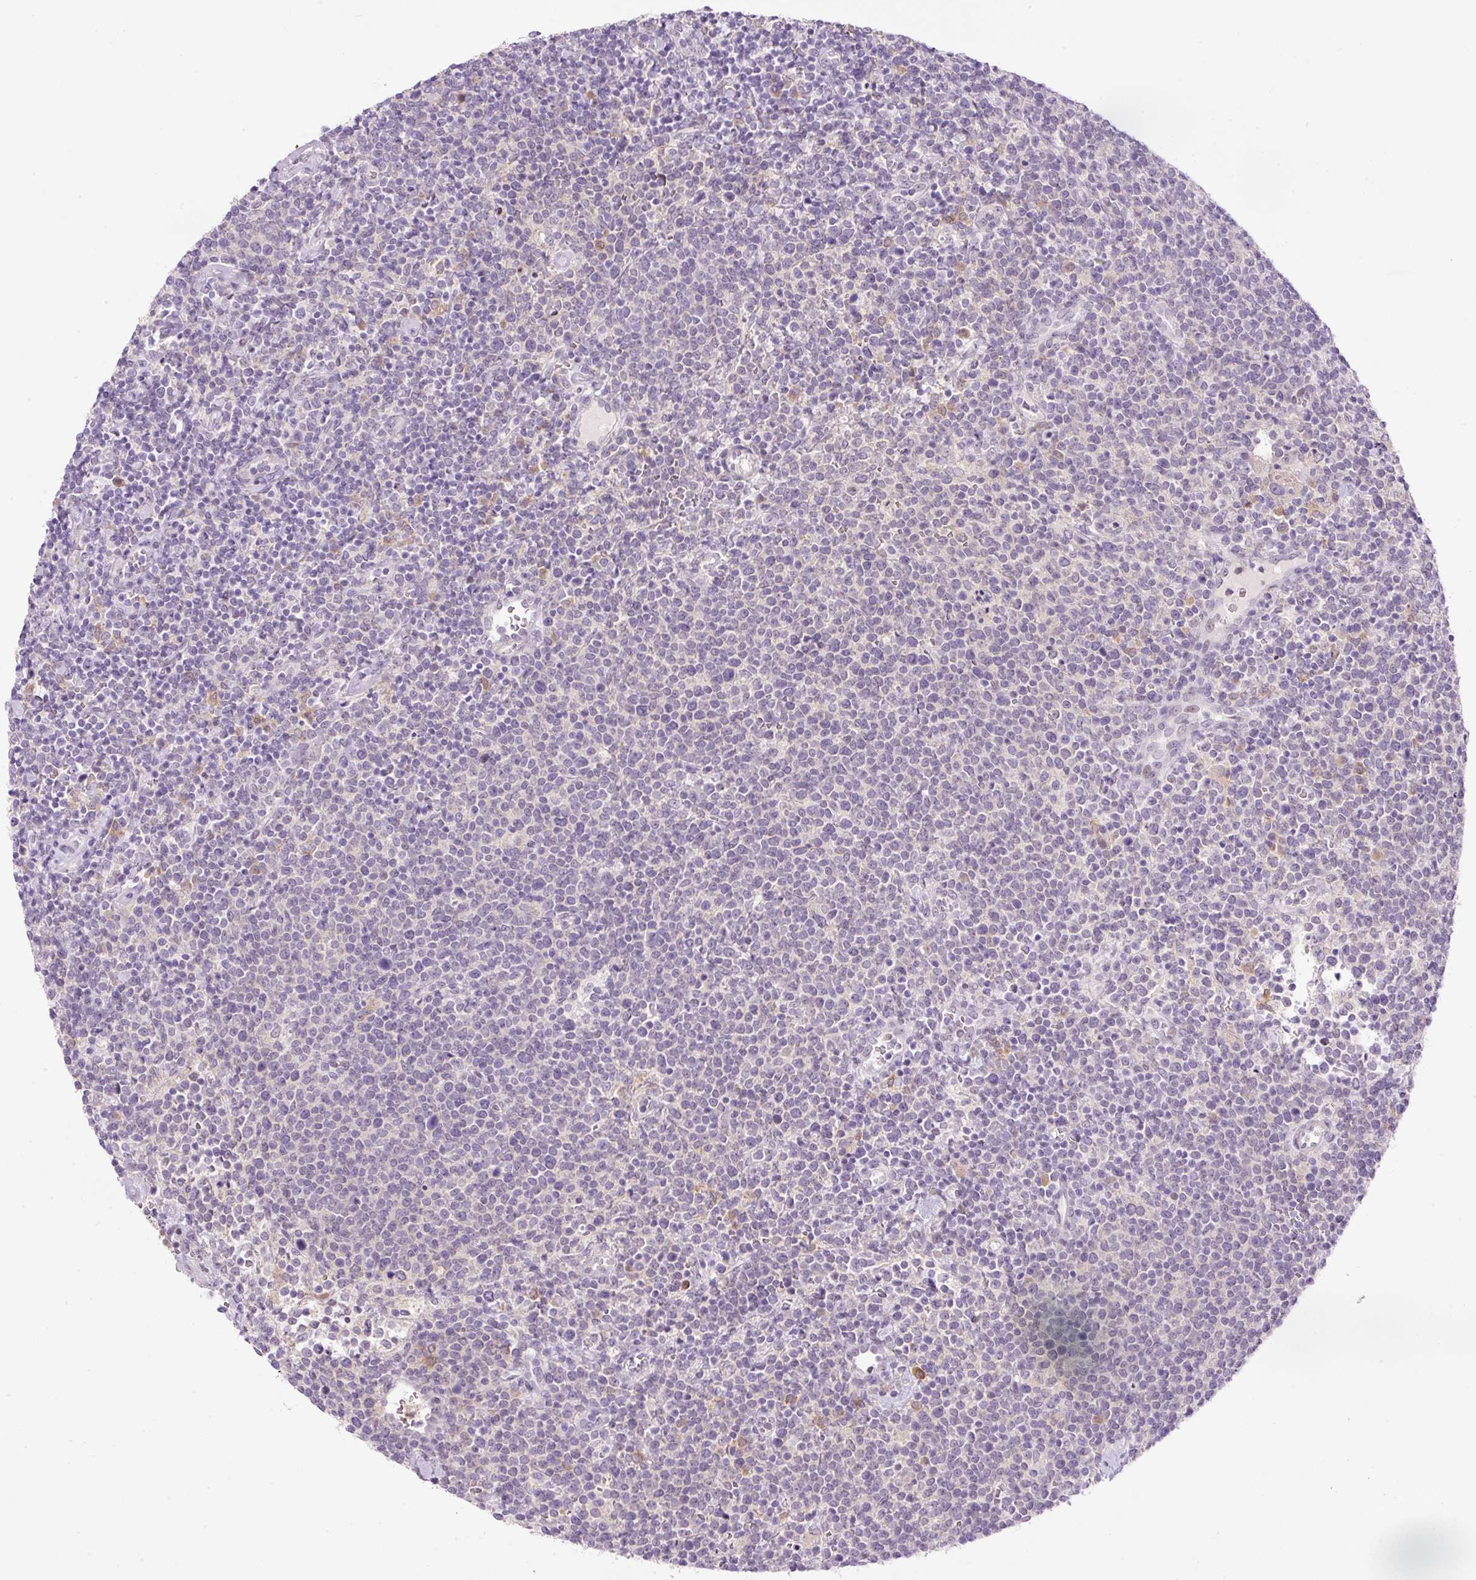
{"staining": {"intensity": "negative", "quantity": "none", "location": "none"}, "tissue": "lymphoma", "cell_type": "Tumor cells", "image_type": "cancer", "snomed": [{"axis": "morphology", "description": "Malignant lymphoma, non-Hodgkin's type, High grade"}, {"axis": "topography", "description": "Lymph node"}], "caption": "The histopathology image shows no significant staining in tumor cells of high-grade malignant lymphoma, non-Hodgkin's type. The staining is performed using DAB brown chromogen with nuclei counter-stained in using hematoxylin.", "gene": "SRC", "patient": {"sex": "male", "age": 61}}